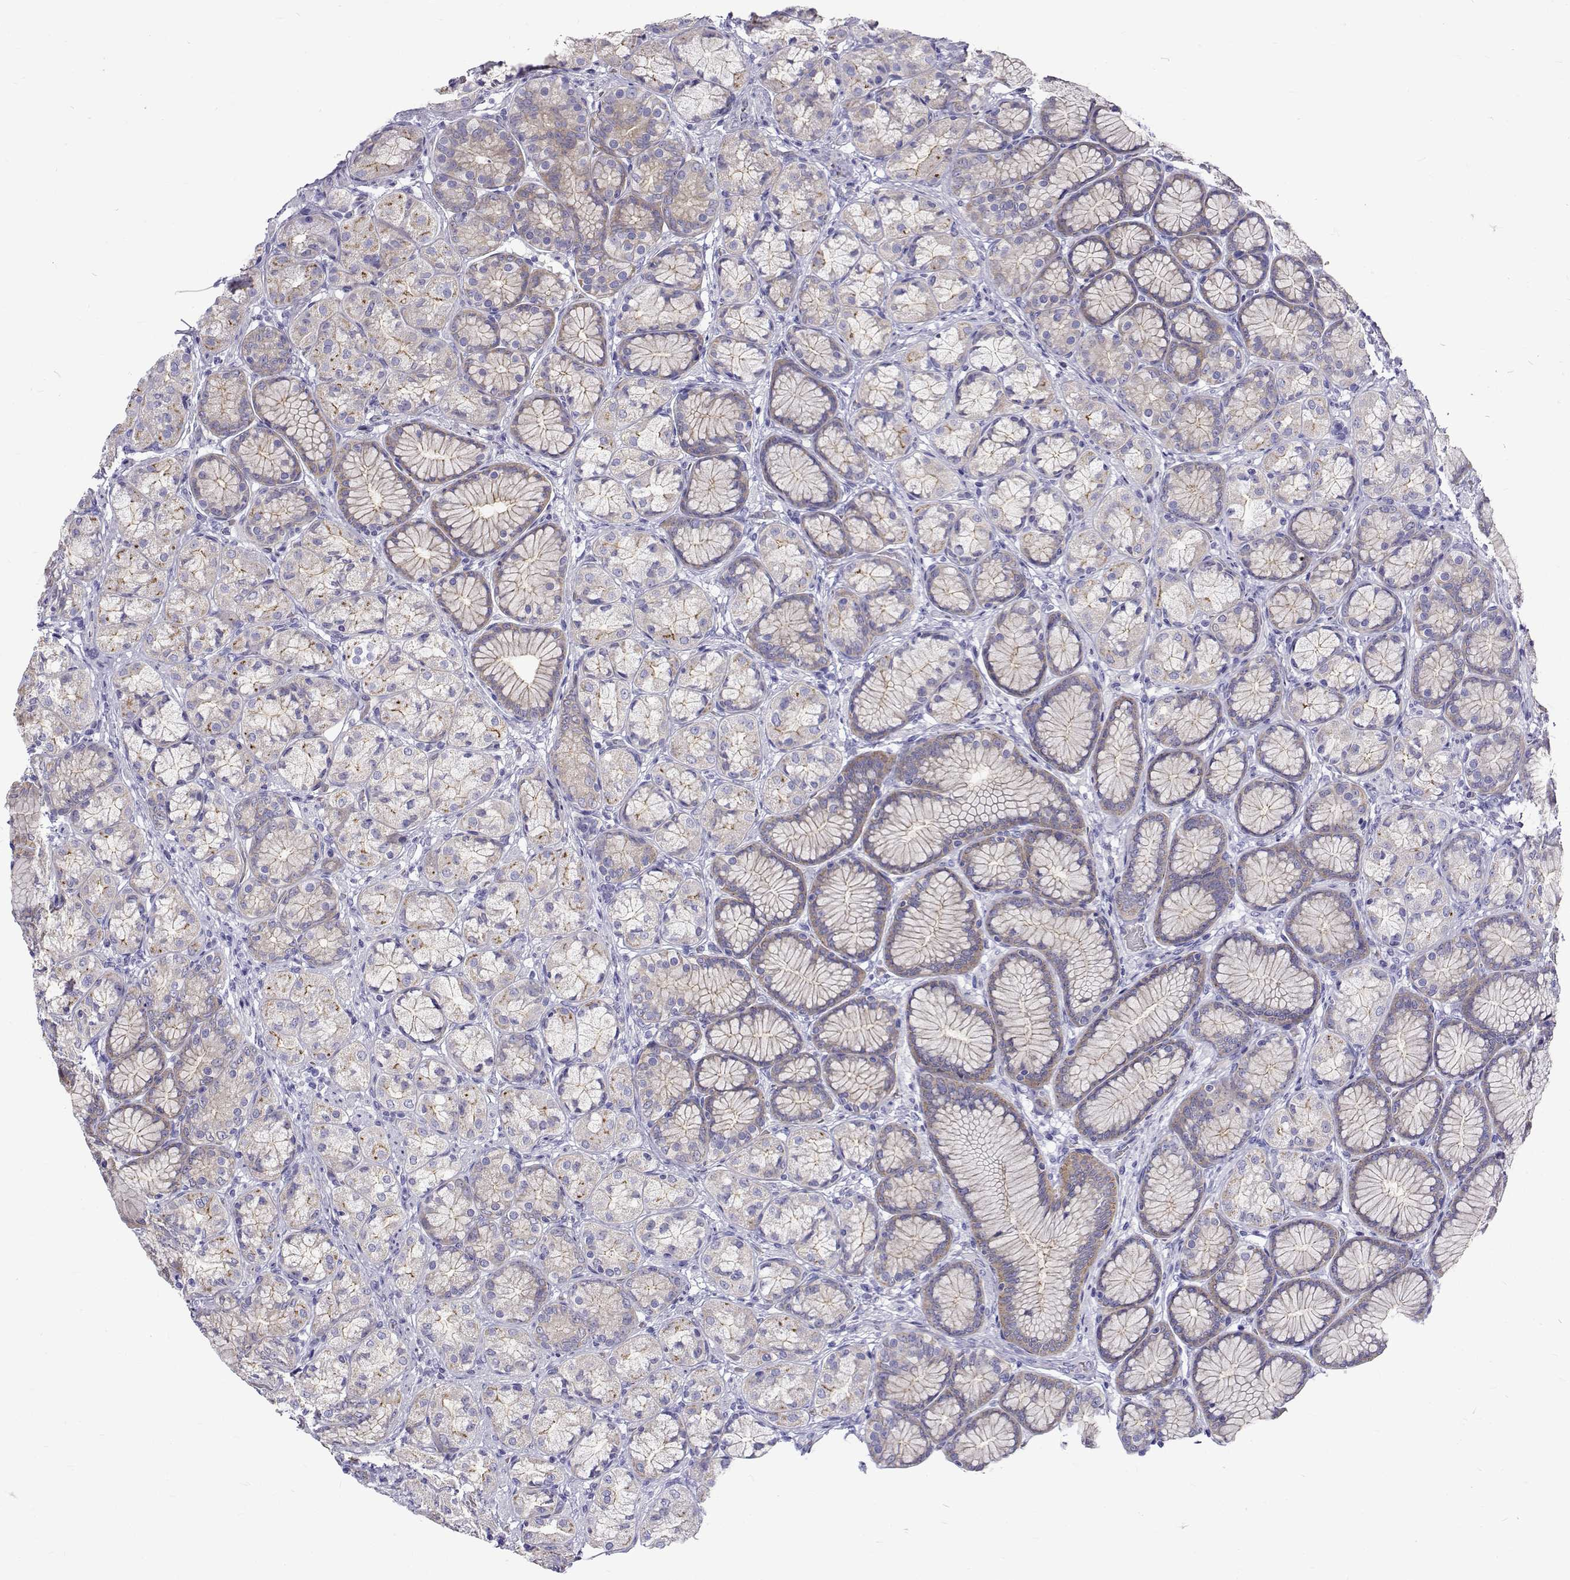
{"staining": {"intensity": "strong", "quantity": "<25%", "location": "cytoplasmic/membranous"}, "tissue": "stomach", "cell_type": "Glandular cells", "image_type": "normal", "snomed": [{"axis": "morphology", "description": "Normal tissue, NOS"}, {"axis": "morphology", "description": "Adenocarcinoma, NOS"}, {"axis": "morphology", "description": "Adenocarcinoma, High grade"}, {"axis": "topography", "description": "Stomach, upper"}, {"axis": "topography", "description": "Stomach"}], "caption": "This is an image of immunohistochemistry (IHC) staining of unremarkable stomach, which shows strong expression in the cytoplasmic/membranous of glandular cells.", "gene": "IGSF1", "patient": {"sex": "female", "age": 65}}